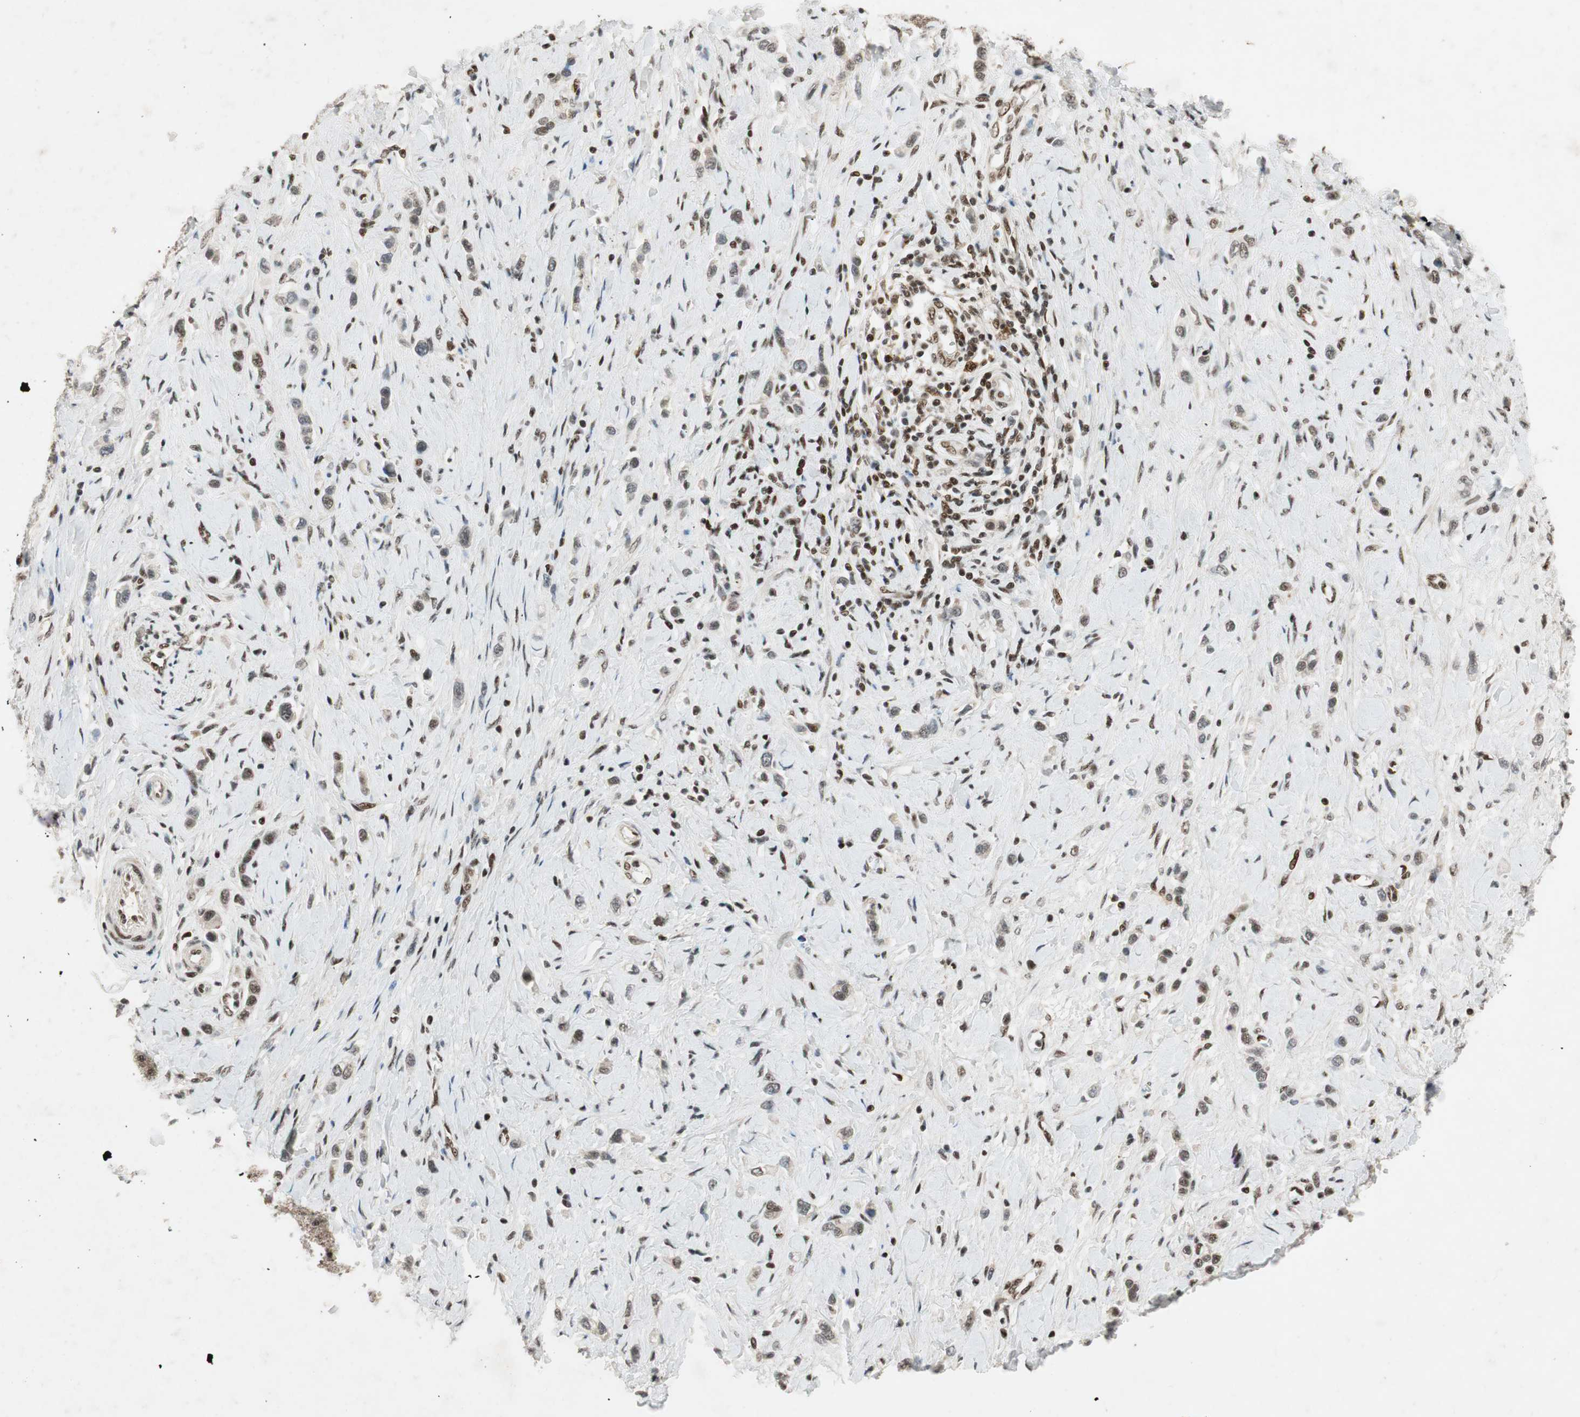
{"staining": {"intensity": "moderate", "quantity": ">75%", "location": "nuclear"}, "tissue": "stomach cancer", "cell_type": "Tumor cells", "image_type": "cancer", "snomed": [{"axis": "morphology", "description": "Normal tissue, NOS"}, {"axis": "morphology", "description": "Adenocarcinoma, NOS"}, {"axis": "topography", "description": "Stomach, upper"}, {"axis": "topography", "description": "Stomach"}], "caption": "Immunohistochemistry (IHC) staining of stomach adenocarcinoma, which demonstrates medium levels of moderate nuclear positivity in about >75% of tumor cells indicating moderate nuclear protein positivity. The staining was performed using DAB (brown) for protein detection and nuclei were counterstained in hematoxylin (blue).", "gene": "NCBP3", "patient": {"sex": "female", "age": 65}}